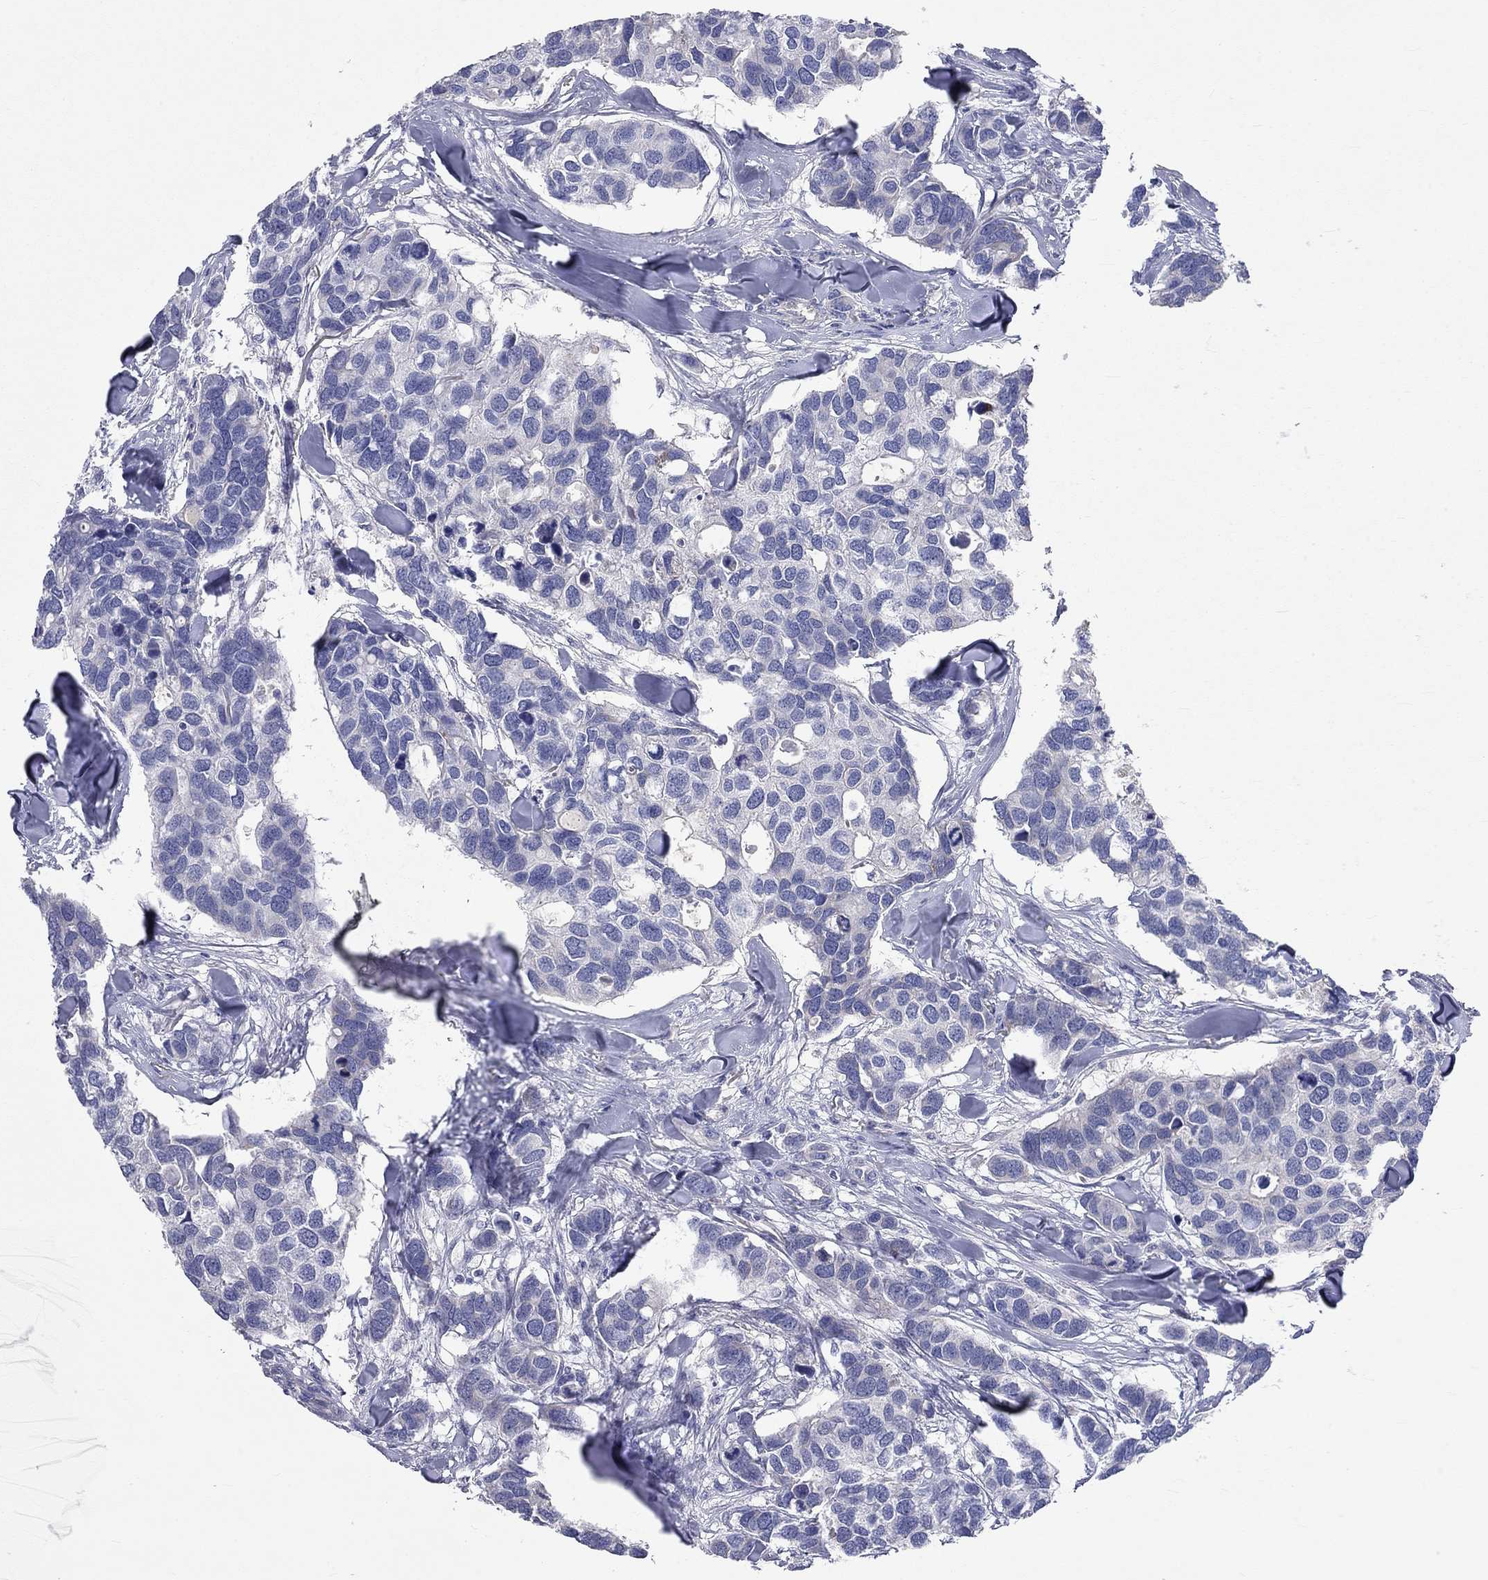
{"staining": {"intensity": "negative", "quantity": "none", "location": "none"}, "tissue": "breast cancer", "cell_type": "Tumor cells", "image_type": "cancer", "snomed": [{"axis": "morphology", "description": "Duct carcinoma"}, {"axis": "topography", "description": "Breast"}], "caption": "Immunohistochemistry histopathology image of neoplastic tissue: human breast cancer (intraductal carcinoma) stained with DAB reveals no significant protein expression in tumor cells.", "gene": "RCAN1", "patient": {"sex": "female", "age": 83}}